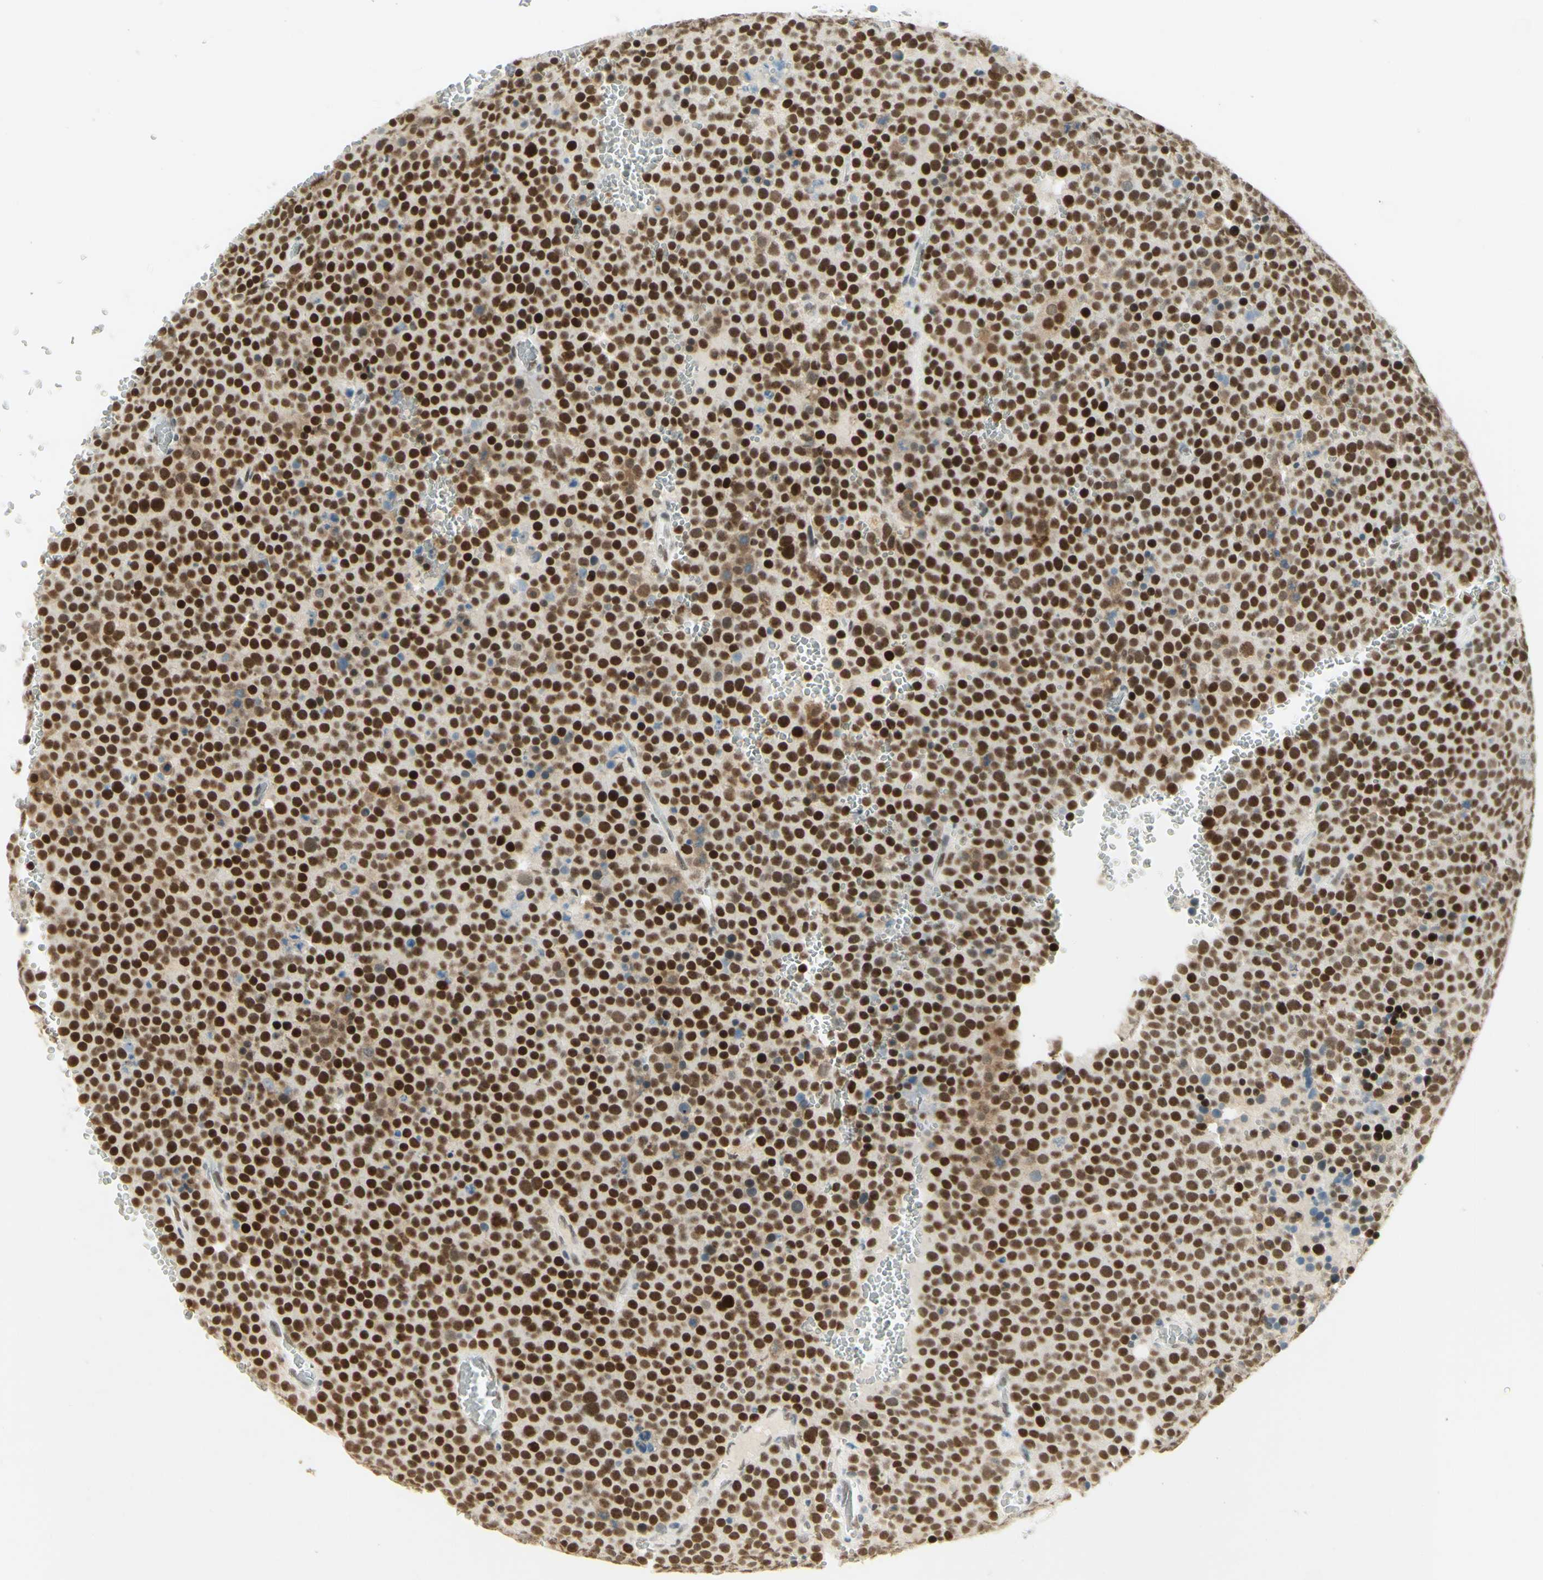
{"staining": {"intensity": "strong", "quantity": ">75%", "location": "cytoplasmic/membranous,nuclear"}, "tissue": "testis cancer", "cell_type": "Tumor cells", "image_type": "cancer", "snomed": [{"axis": "morphology", "description": "Seminoma, NOS"}, {"axis": "topography", "description": "Testis"}], "caption": "This is a histology image of IHC staining of testis cancer, which shows strong staining in the cytoplasmic/membranous and nuclear of tumor cells.", "gene": "PMS2", "patient": {"sex": "male", "age": 71}}